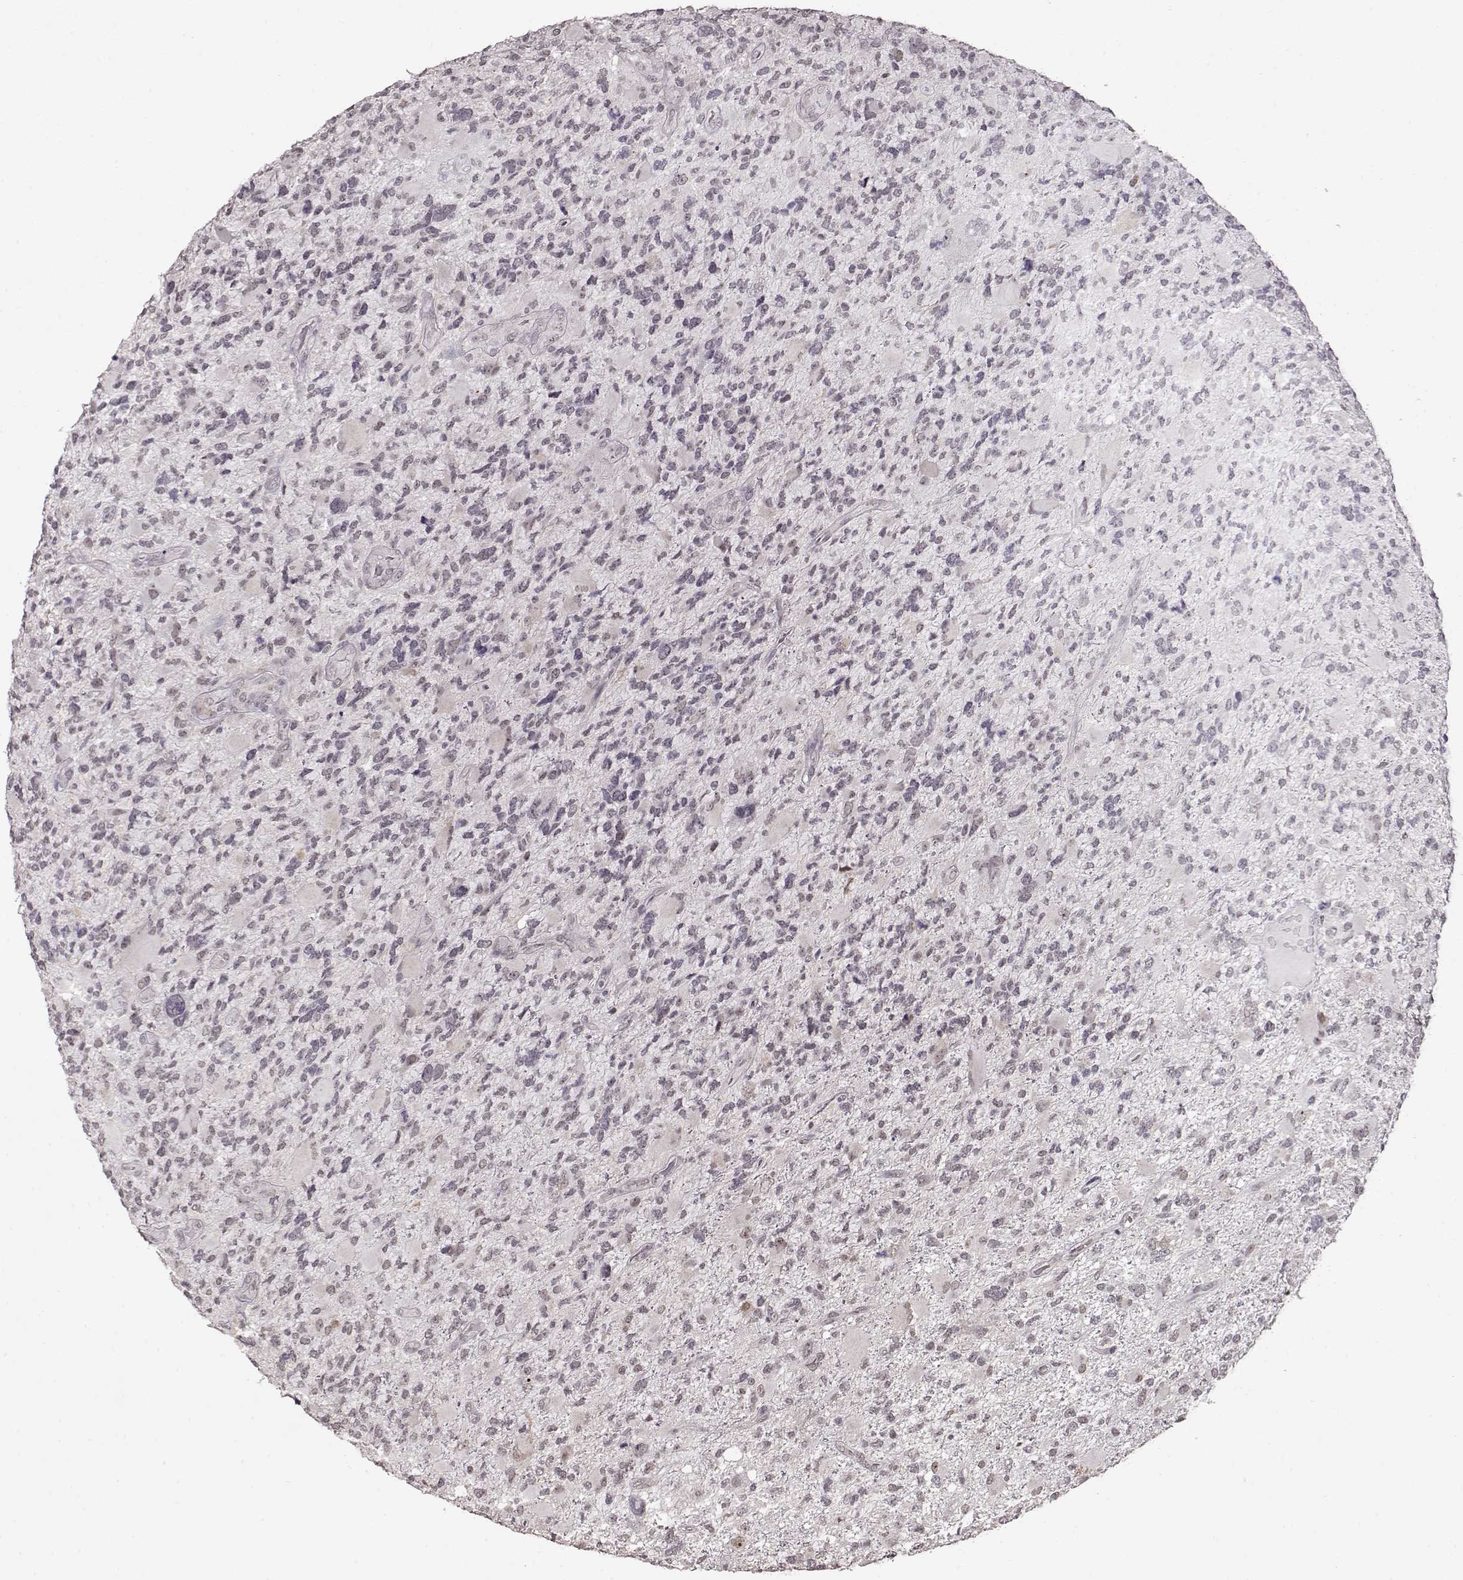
{"staining": {"intensity": "negative", "quantity": "none", "location": "none"}, "tissue": "glioma", "cell_type": "Tumor cells", "image_type": "cancer", "snomed": [{"axis": "morphology", "description": "Glioma, malignant, High grade"}, {"axis": "topography", "description": "Brain"}], "caption": "This is an IHC photomicrograph of glioma. There is no positivity in tumor cells.", "gene": "PCP4", "patient": {"sex": "female", "age": 71}}